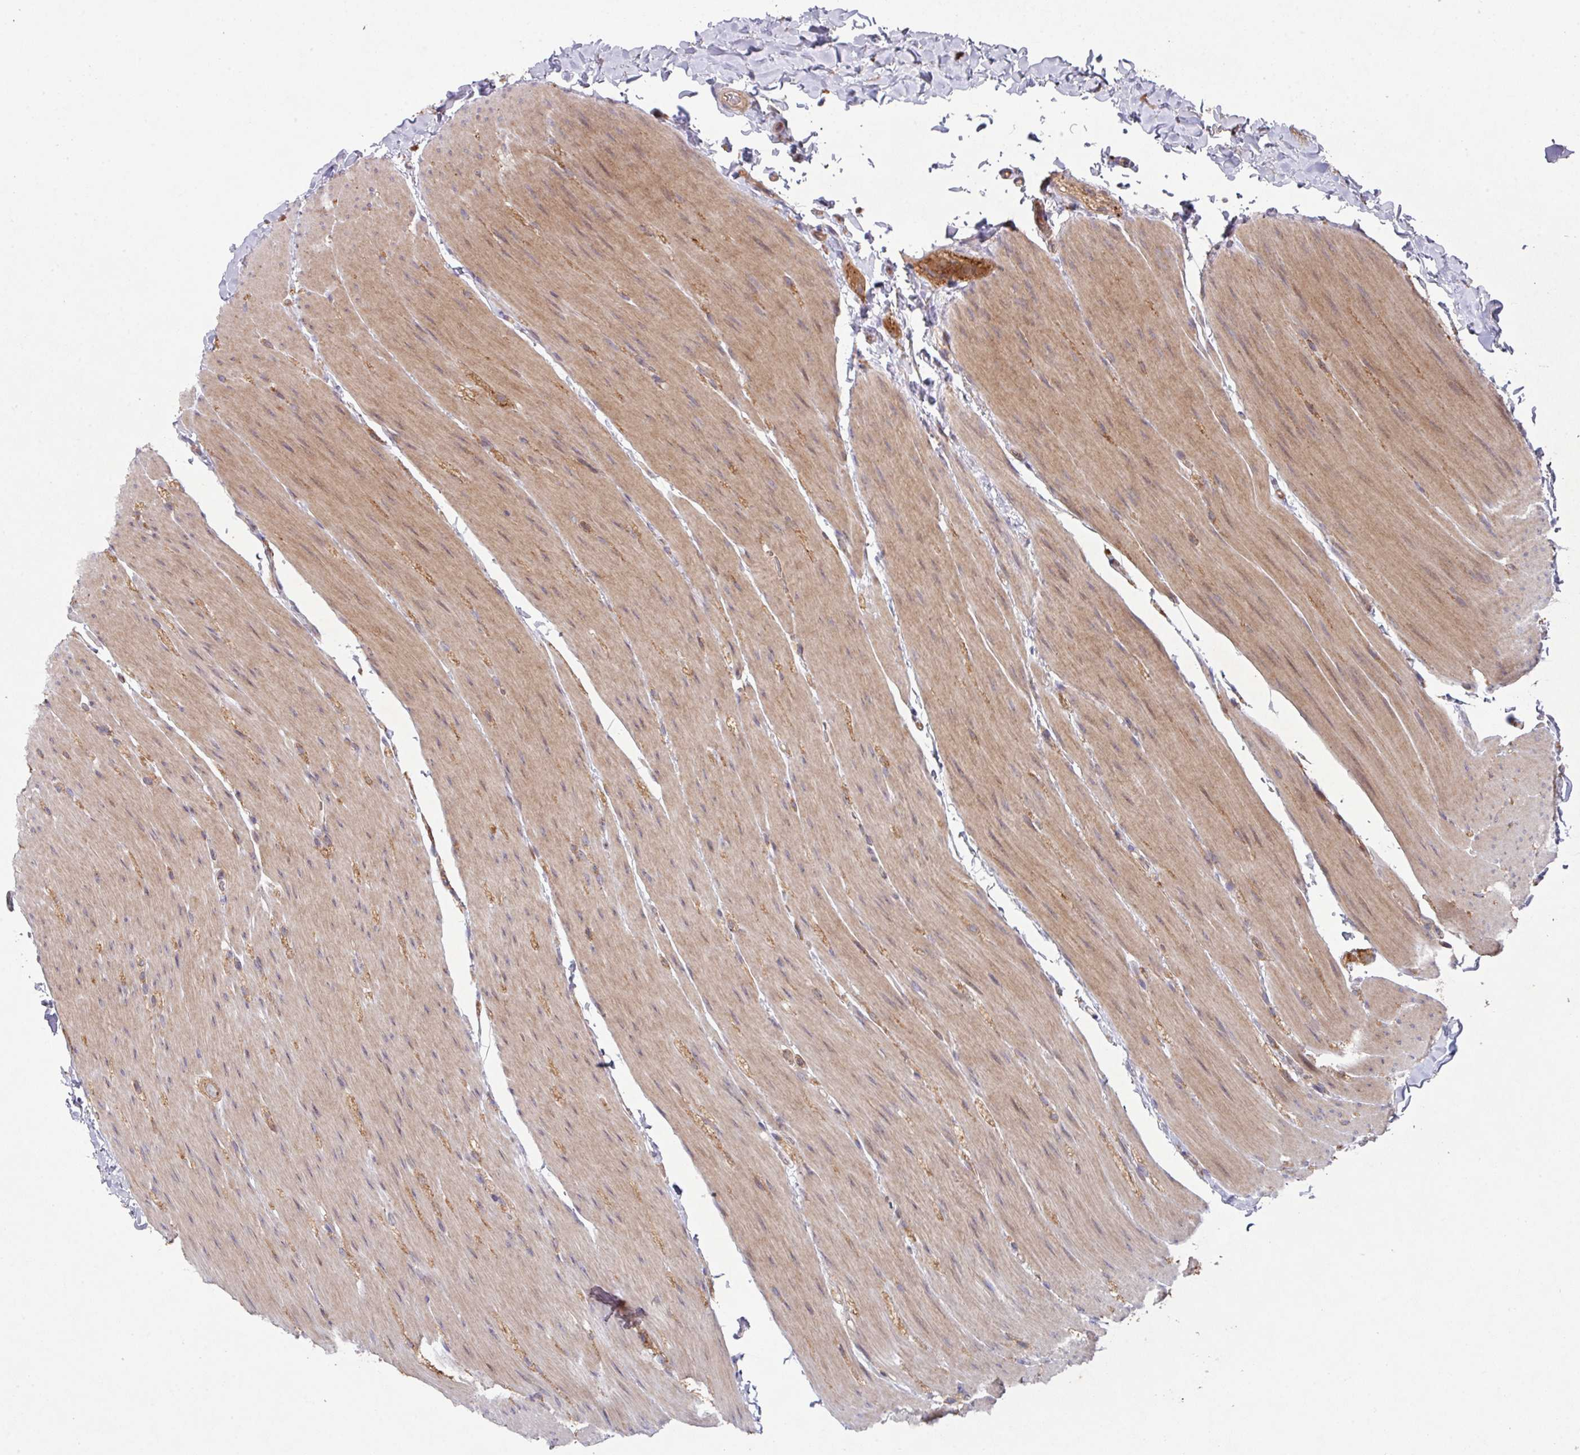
{"staining": {"intensity": "weak", "quantity": ">75%", "location": "cytoplasmic/membranous"}, "tissue": "colon", "cell_type": "Endothelial cells", "image_type": "normal", "snomed": [{"axis": "morphology", "description": "Normal tissue, NOS"}, {"axis": "topography", "description": "Colon"}], "caption": "Weak cytoplasmic/membranous expression is identified in approximately >75% of endothelial cells in normal colon. (DAB (3,3'-diaminobenzidine) IHC with brightfield microscopy, high magnification).", "gene": "TRIM14", "patient": {"sex": "male", "age": 46}}